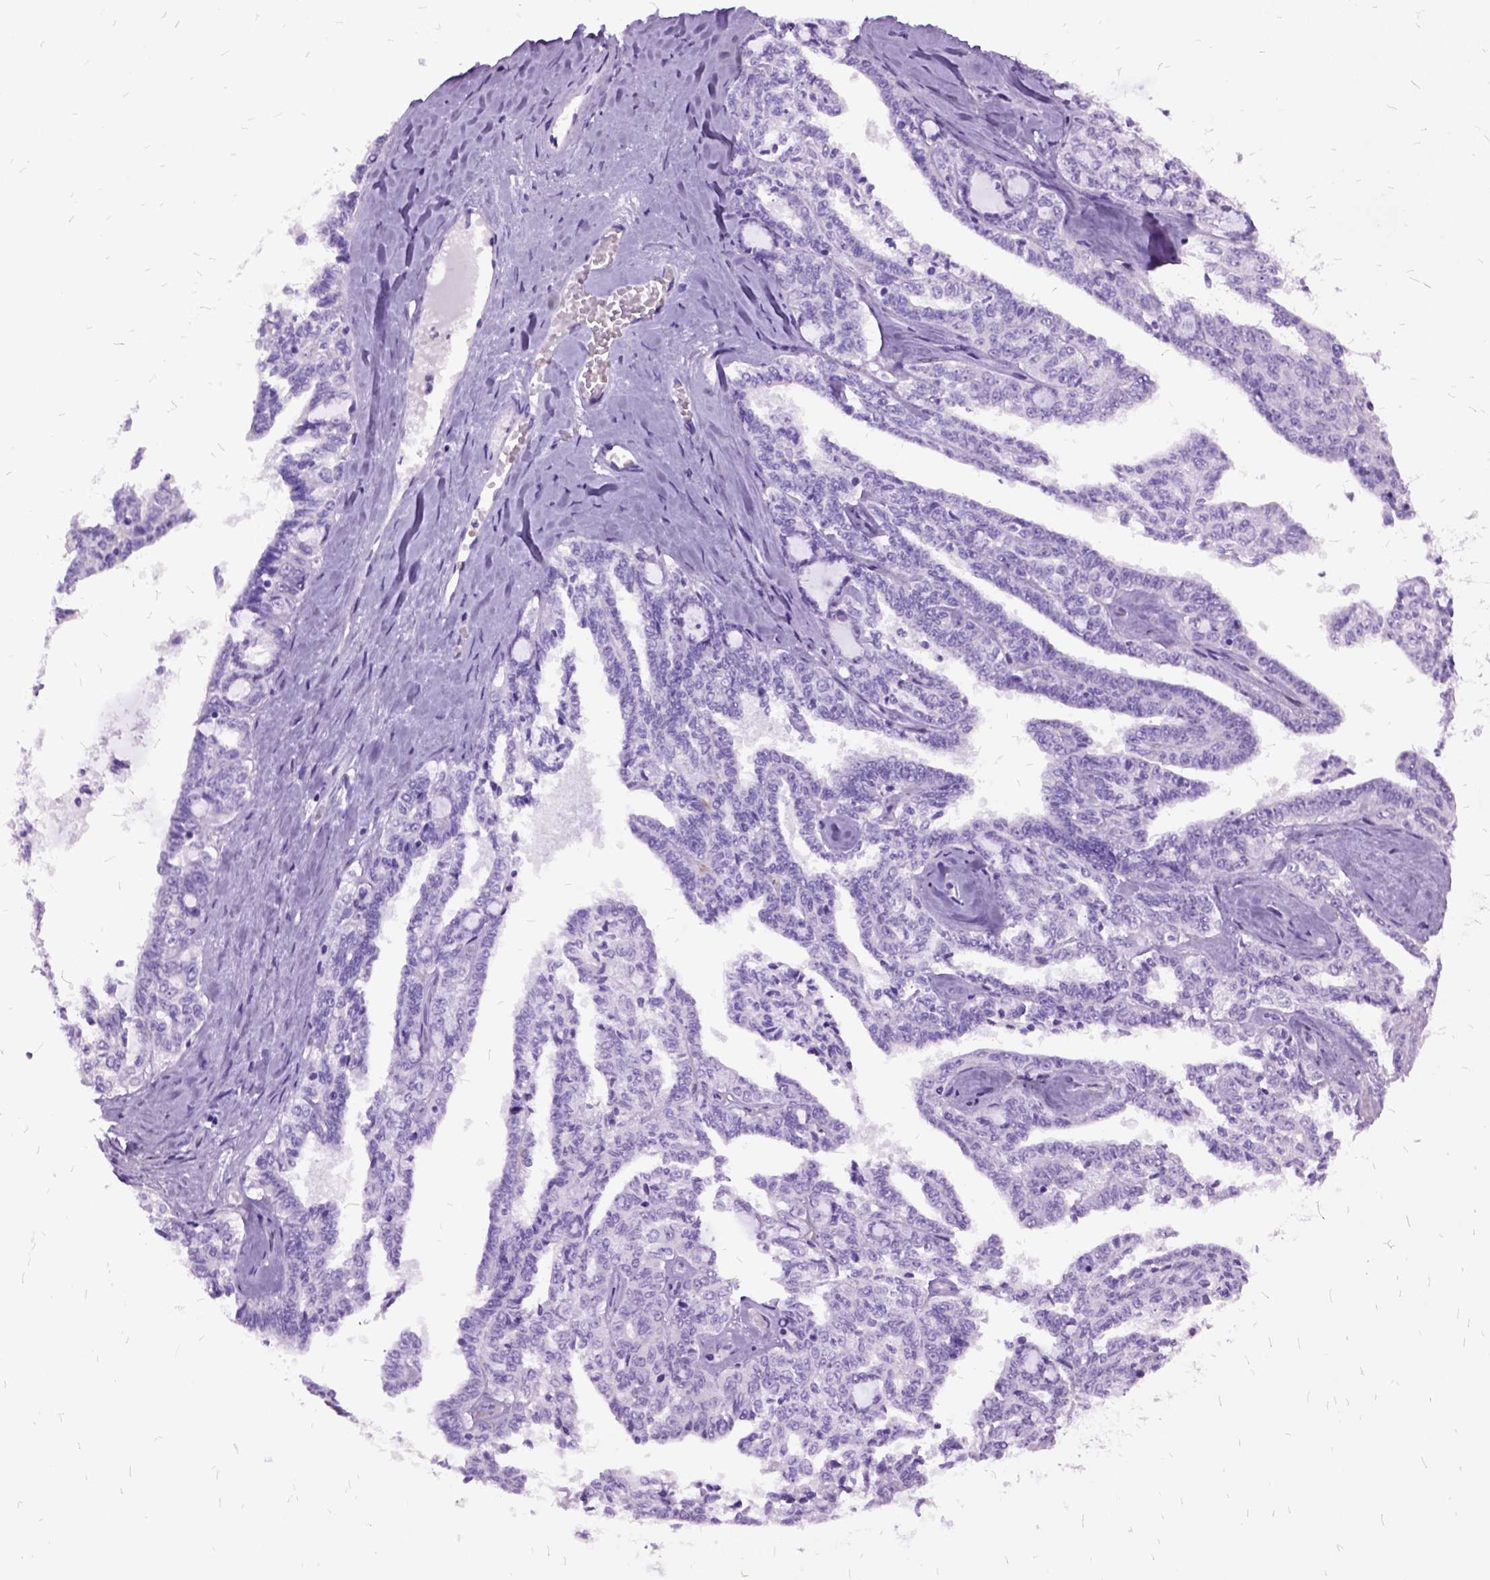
{"staining": {"intensity": "negative", "quantity": "none", "location": "none"}, "tissue": "ovarian cancer", "cell_type": "Tumor cells", "image_type": "cancer", "snomed": [{"axis": "morphology", "description": "Cystadenocarcinoma, serous, NOS"}, {"axis": "topography", "description": "Ovary"}], "caption": "DAB immunohistochemical staining of ovarian cancer (serous cystadenocarcinoma) reveals no significant positivity in tumor cells.", "gene": "MME", "patient": {"sex": "female", "age": 71}}